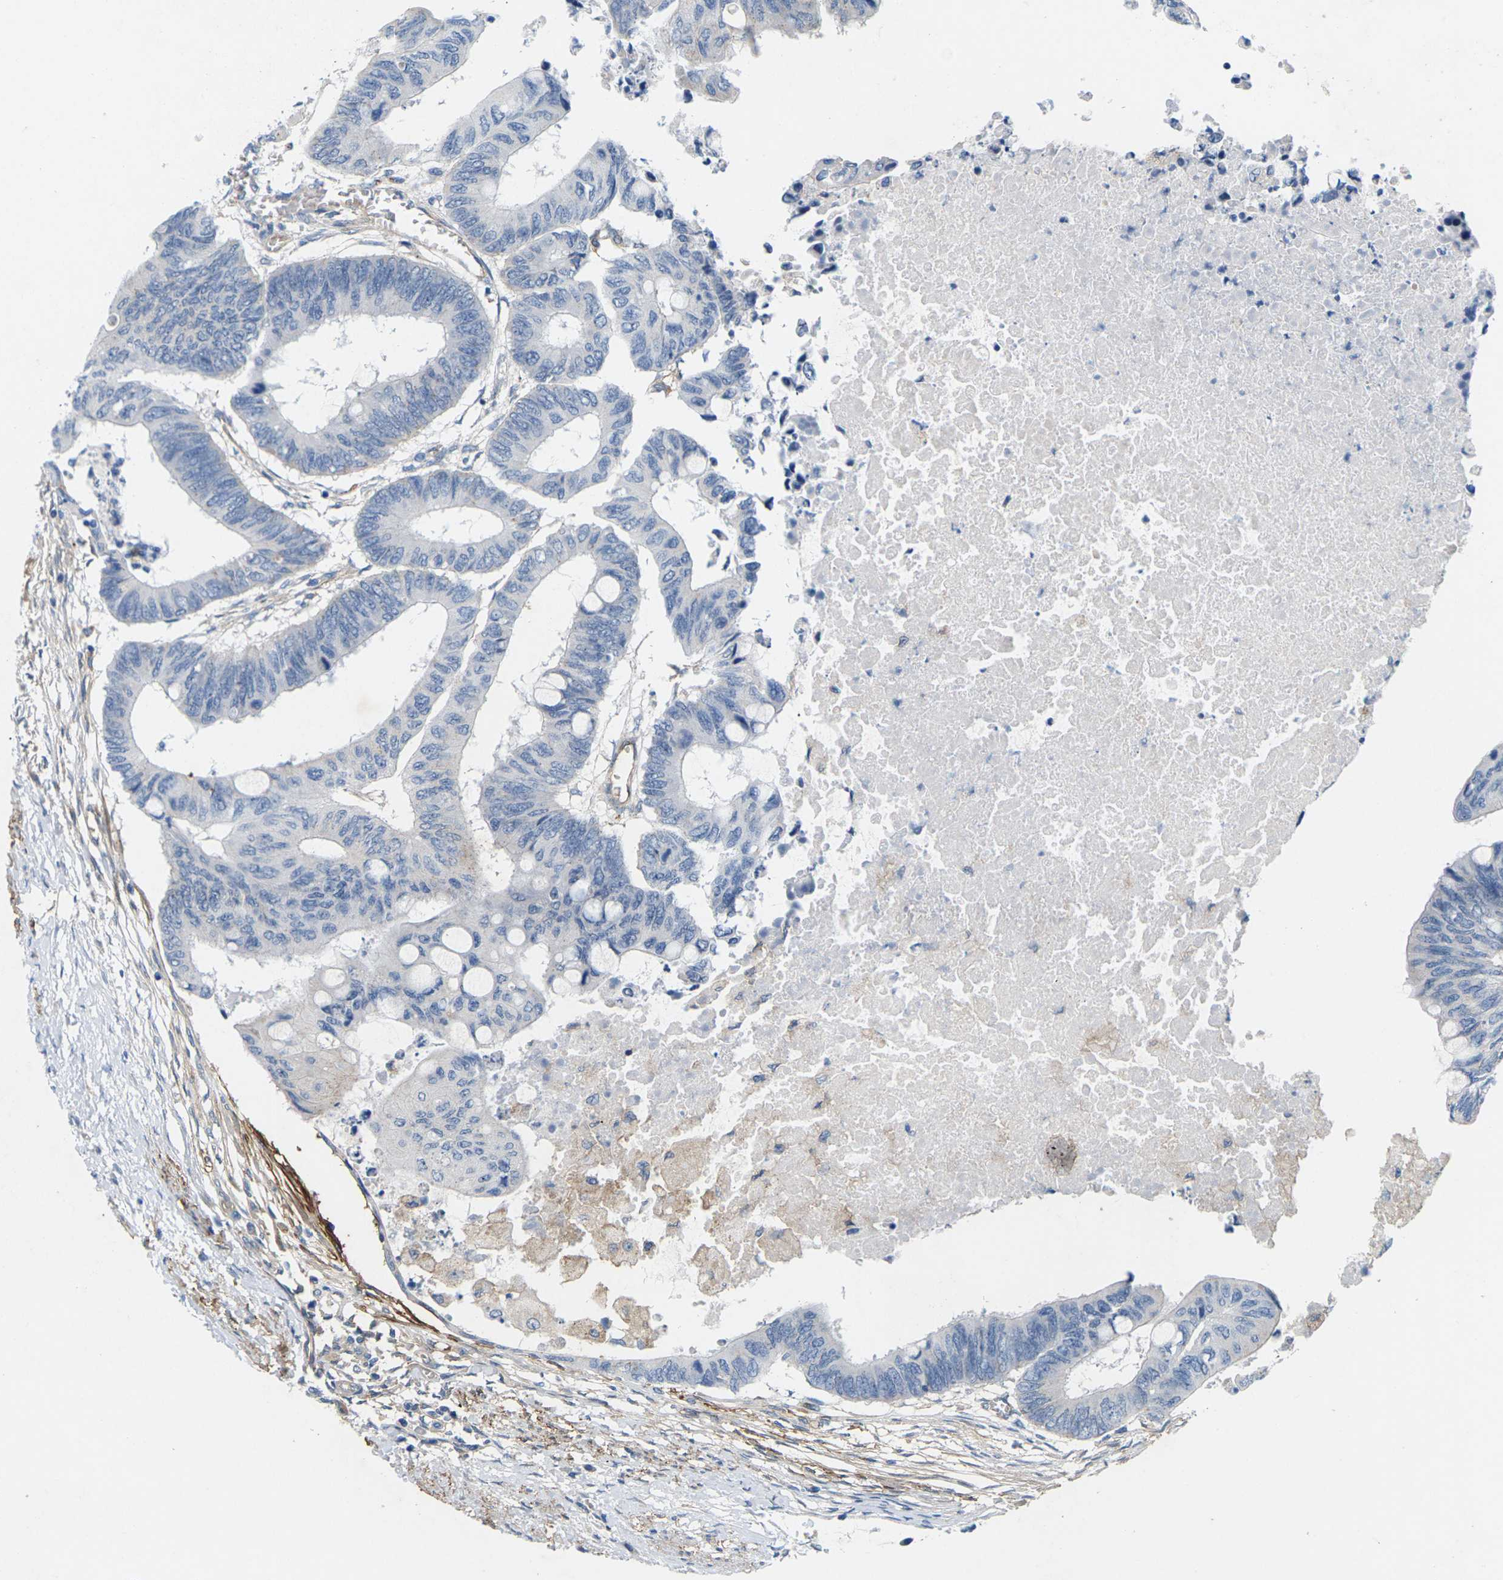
{"staining": {"intensity": "negative", "quantity": "none", "location": "none"}, "tissue": "colorectal cancer", "cell_type": "Tumor cells", "image_type": "cancer", "snomed": [{"axis": "morphology", "description": "Normal tissue, NOS"}, {"axis": "morphology", "description": "Adenocarcinoma, NOS"}, {"axis": "topography", "description": "Rectum"}, {"axis": "topography", "description": "Peripheral nerve tissue"}], "caption": "Immunohistochemical staining of human colorectal cancer reveals no significant positivity in tumor cells.", "gene": "ITGA5", "patient": {"sex": "male", "age": 92}}